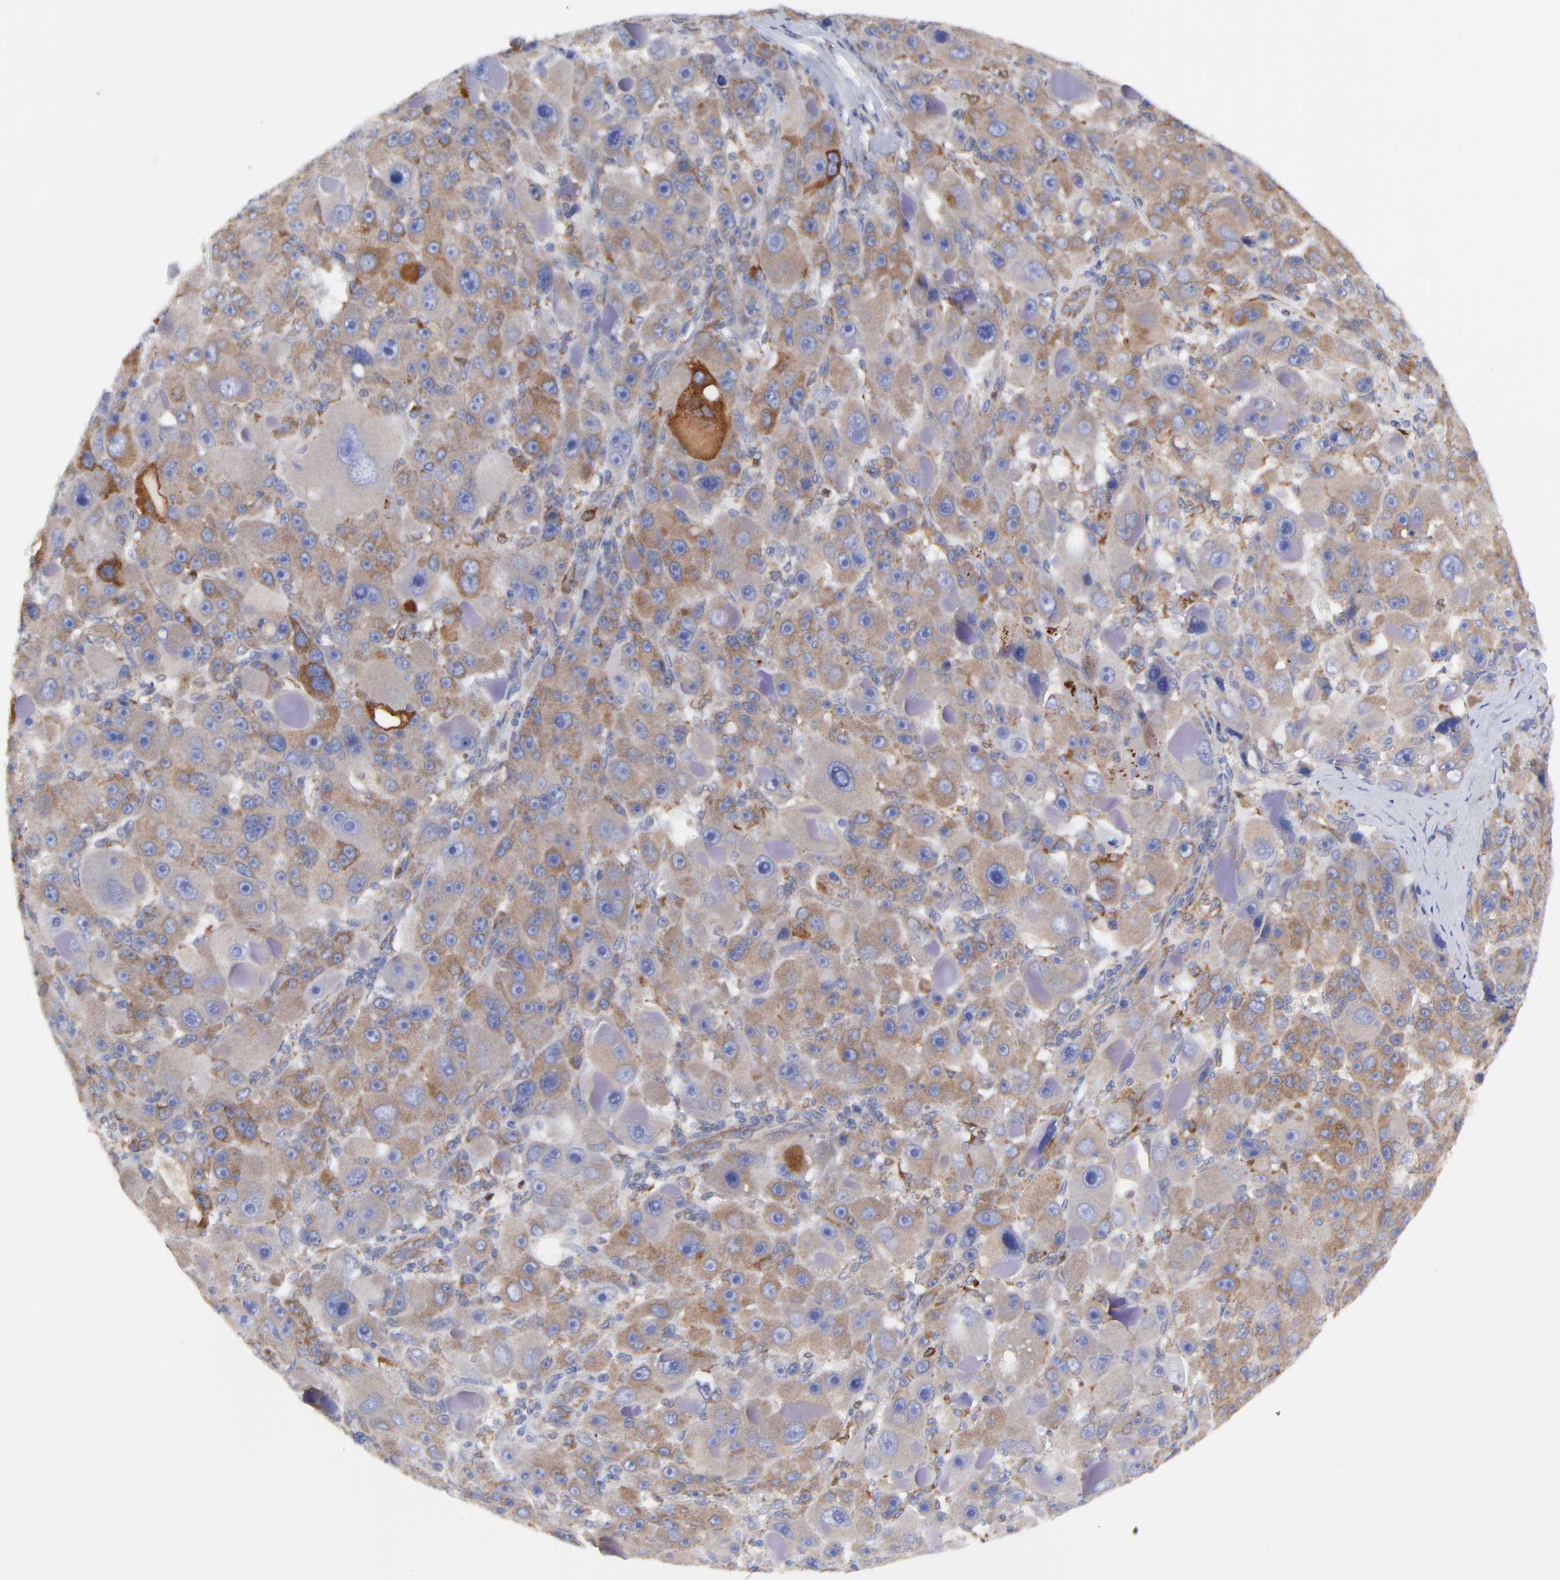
{"staining": {"intensity": "moderate", "quantity": ">75%", "location": "cytoplasmic/membranous"}, "tissue": "liver cancer", "cell_type": "Tumor cells", "image_type": "cancer", "snomed": [{"axis": "morphology", "description": "Carcinoma, Hepatocellular, NOS"}, {"axis": "topography", "description": "Liver"}], "caption": "Liver cancer (hepatocellular carcinoma) stained with a protein marker exhibits moderate staining in tumor cells.", "gene": "MOSPD2", "patient": {"sex": "male", "age": 76}}